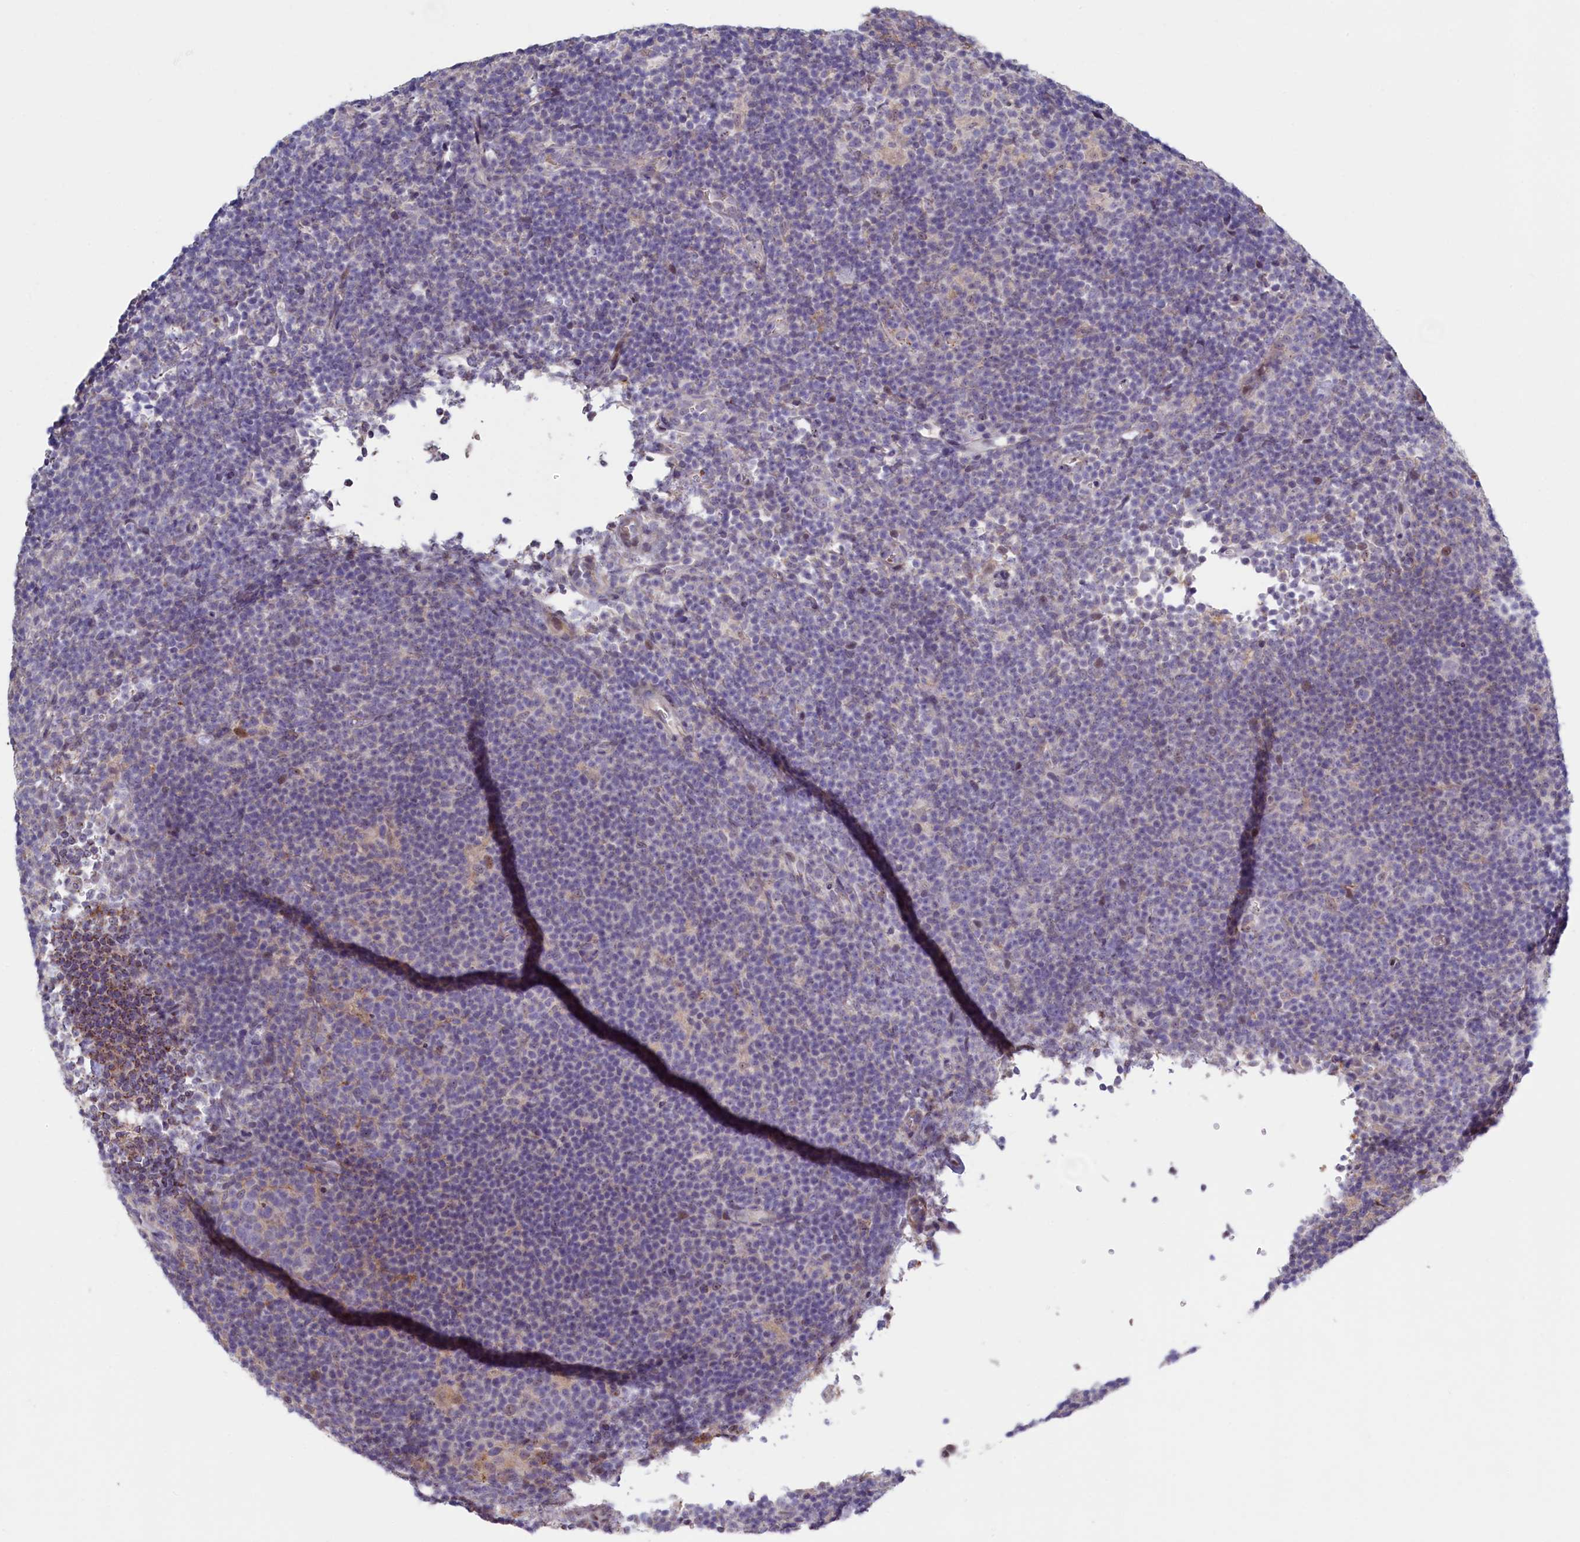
{"staining": {"intensity": "negative", "quantity": "none", "location": "none"}, "tissue": "lymphoma", "cell_type": "Tumor cells", "image_type": "cancer", "snomed": [{"axis": "morphology", "description": "Hodgkin's disease, NOS"}, {"axis": "topography", "description": "Lymph node"}], "caption": "There is no significant staining in tumor cells of Hodgkin's disease. (DAB (3,3'-diaminobenzidine) IHC visualized using brightfield microscopy, high magnification).", "gene": "HYKK", "patient": {"sex": "female", "age": 57}}